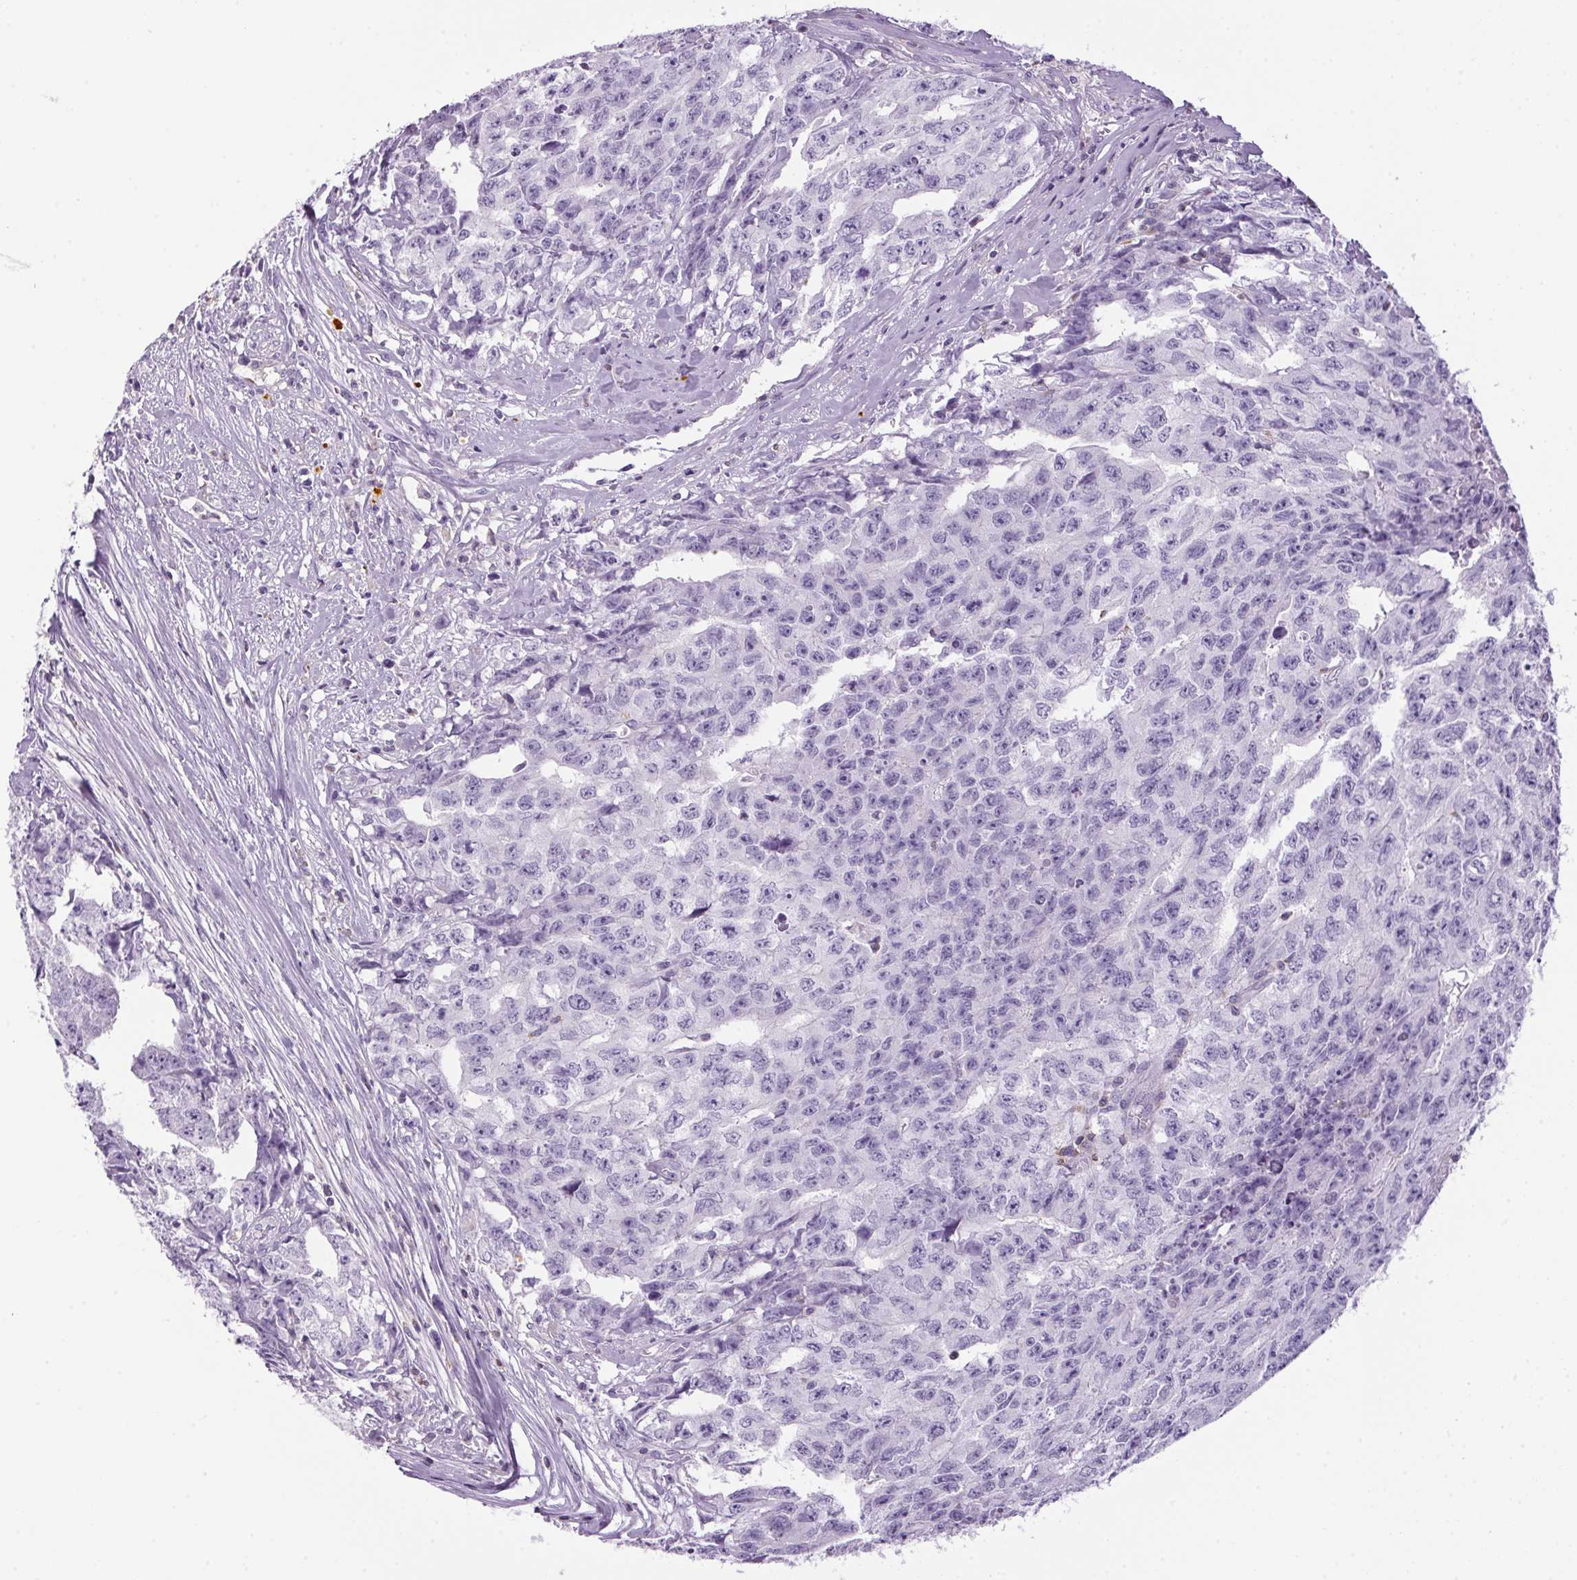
{"staining": {"intensity": "negative", "quantity": "none", "location": "none"}, "tissue": "testis cancer", "cell_type": "Tumor cells", "image_type": "cancer", "snomed": [{"axis": "morphology", "description": "Carcinoma, Embryonal, NOS"}, {"axis": "morphology", "description": "Teratoma, malignant, NOS"}, {"axis": "topography", "description": "Testis"}], "caption": "DAB (3,3'-diaminobenzidine) immunohistochemical staining of testis malignant teratoma exhibits no significant expression in tumor cells. (Stains: DAB immunohistochemistry with hematoxylin counter stain, Microscopy: brightfield microscopy at high magnification).", "gene": "S100A2", "patient": {"sex": "male", "age": 24}}